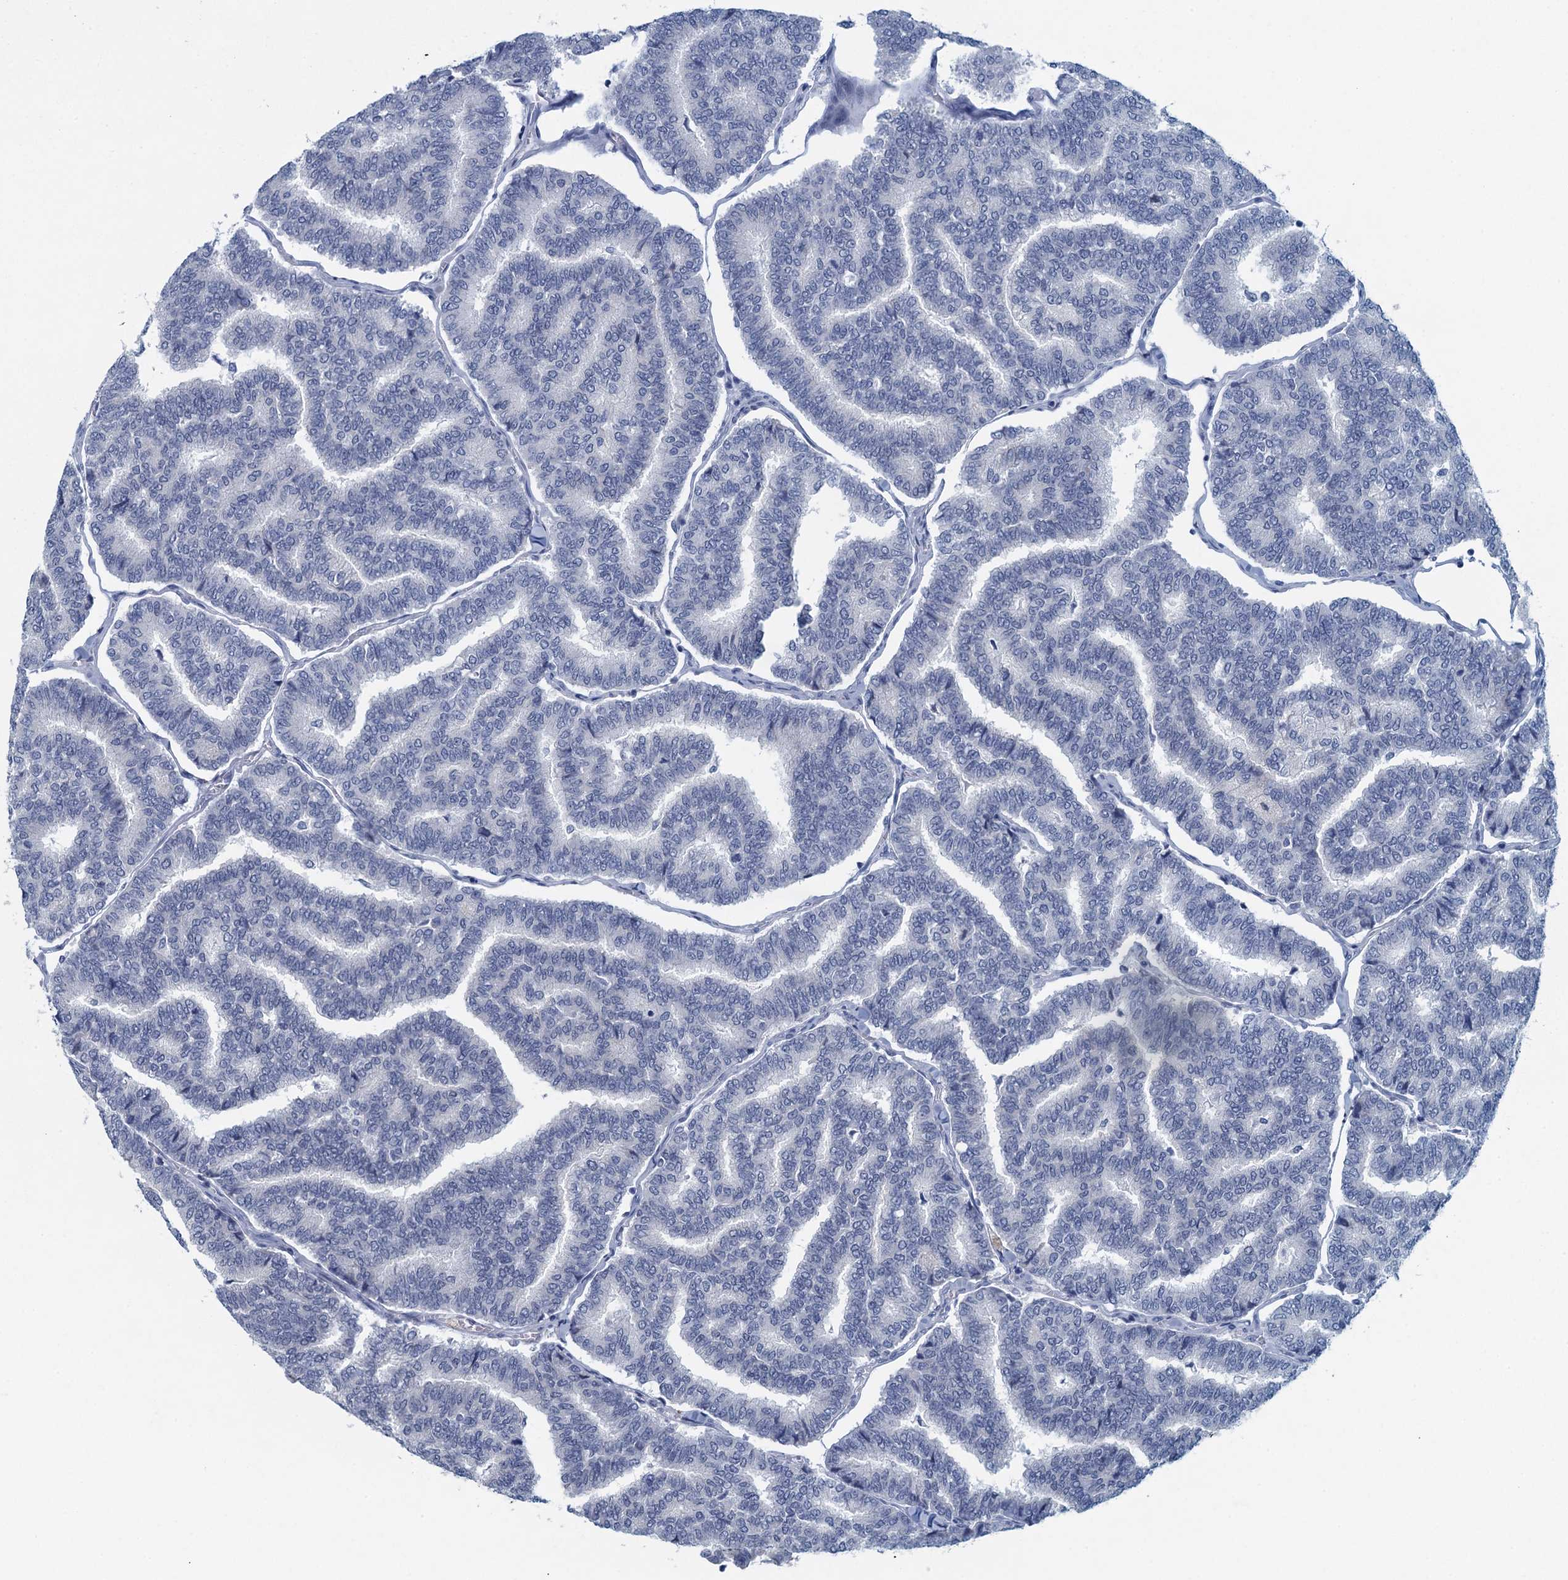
{"staining": {"intensity": "negative", "quantity": "none", "location": "none"}, "tissue": "thyroid cancer", "cell_type": "Tumor cells", "image_type": "cancer", "snomed": [{"axis": "morphology", "description": "Papillary adenocarcinoma, NOS"}, {"axis": "topography", "description": "Thyroid gland"}], "caption": "The IHC image has no significant expression in tumor cells of thyroid cancer (papillary adenocarcinoma) tissue. The staining was performed using DAB to visualize the protein expression in brown, while the nuclei were stained in blue with hematoxylin (Magnification: 20x).", "gene": "ENSG00000131152", "patient": {"sex": "female", "age": 35}}